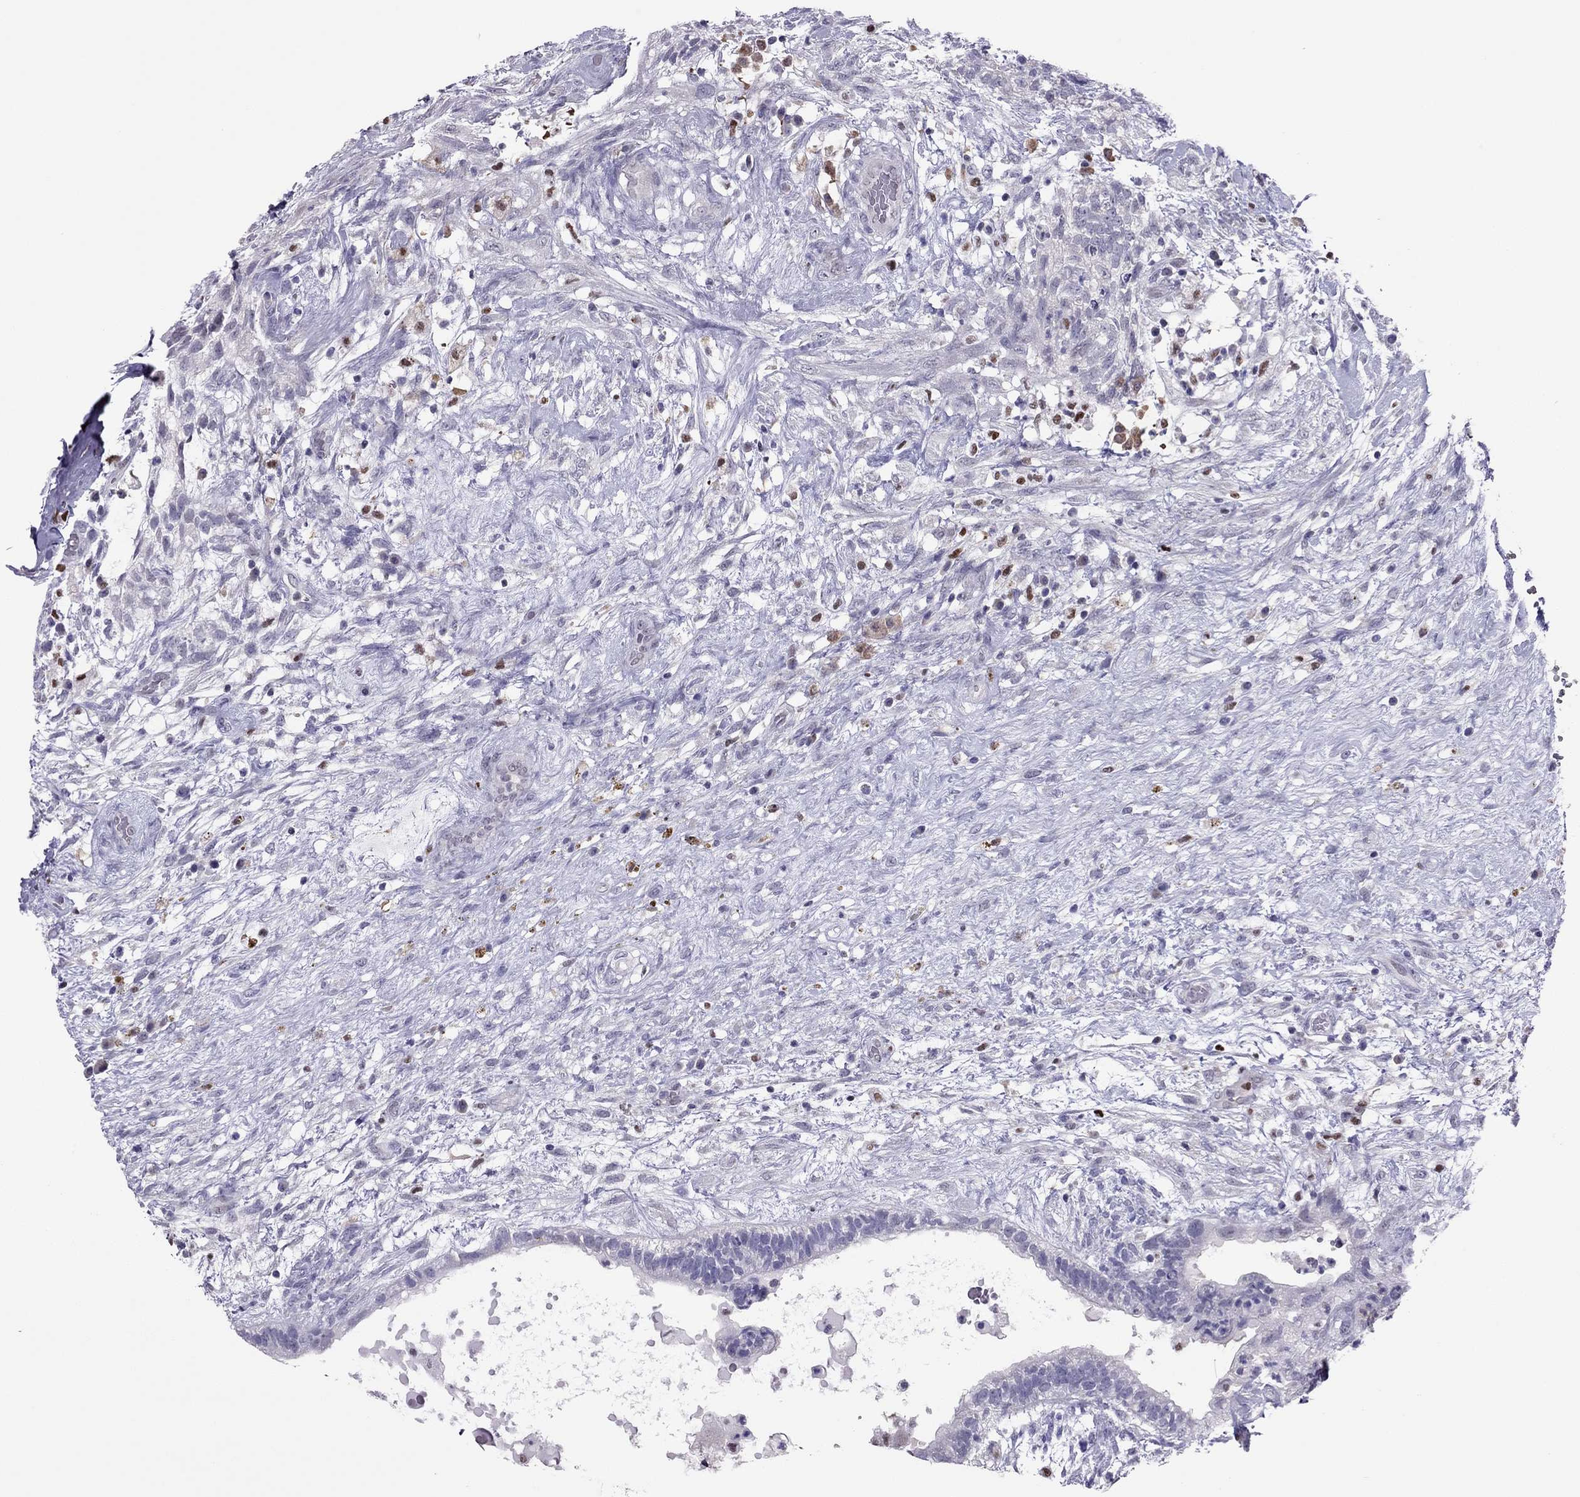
{"staining": {"intensity": "negative", "quantity": "none", "location": "none"}, "tissue": "testis cancer", "cell_type": "Tumor cells", "image_type": "cancer", "snomed": [{"axis": "morphology", "description": "Normal tissue, NOS"}, {"axis": "morphology", "description": "Carcinoma, Embryonal, NOS"}, {"axis": "topography", "description": "Testis"}, {"axis": "topography", "description": "Epididymis"}], "caption": "Tumor cells are negative for brown protein staining in testis cancer (embryonal carcinoma).", "gene": "SPINT3", "patient": {"sex": "male", "age": 32}}